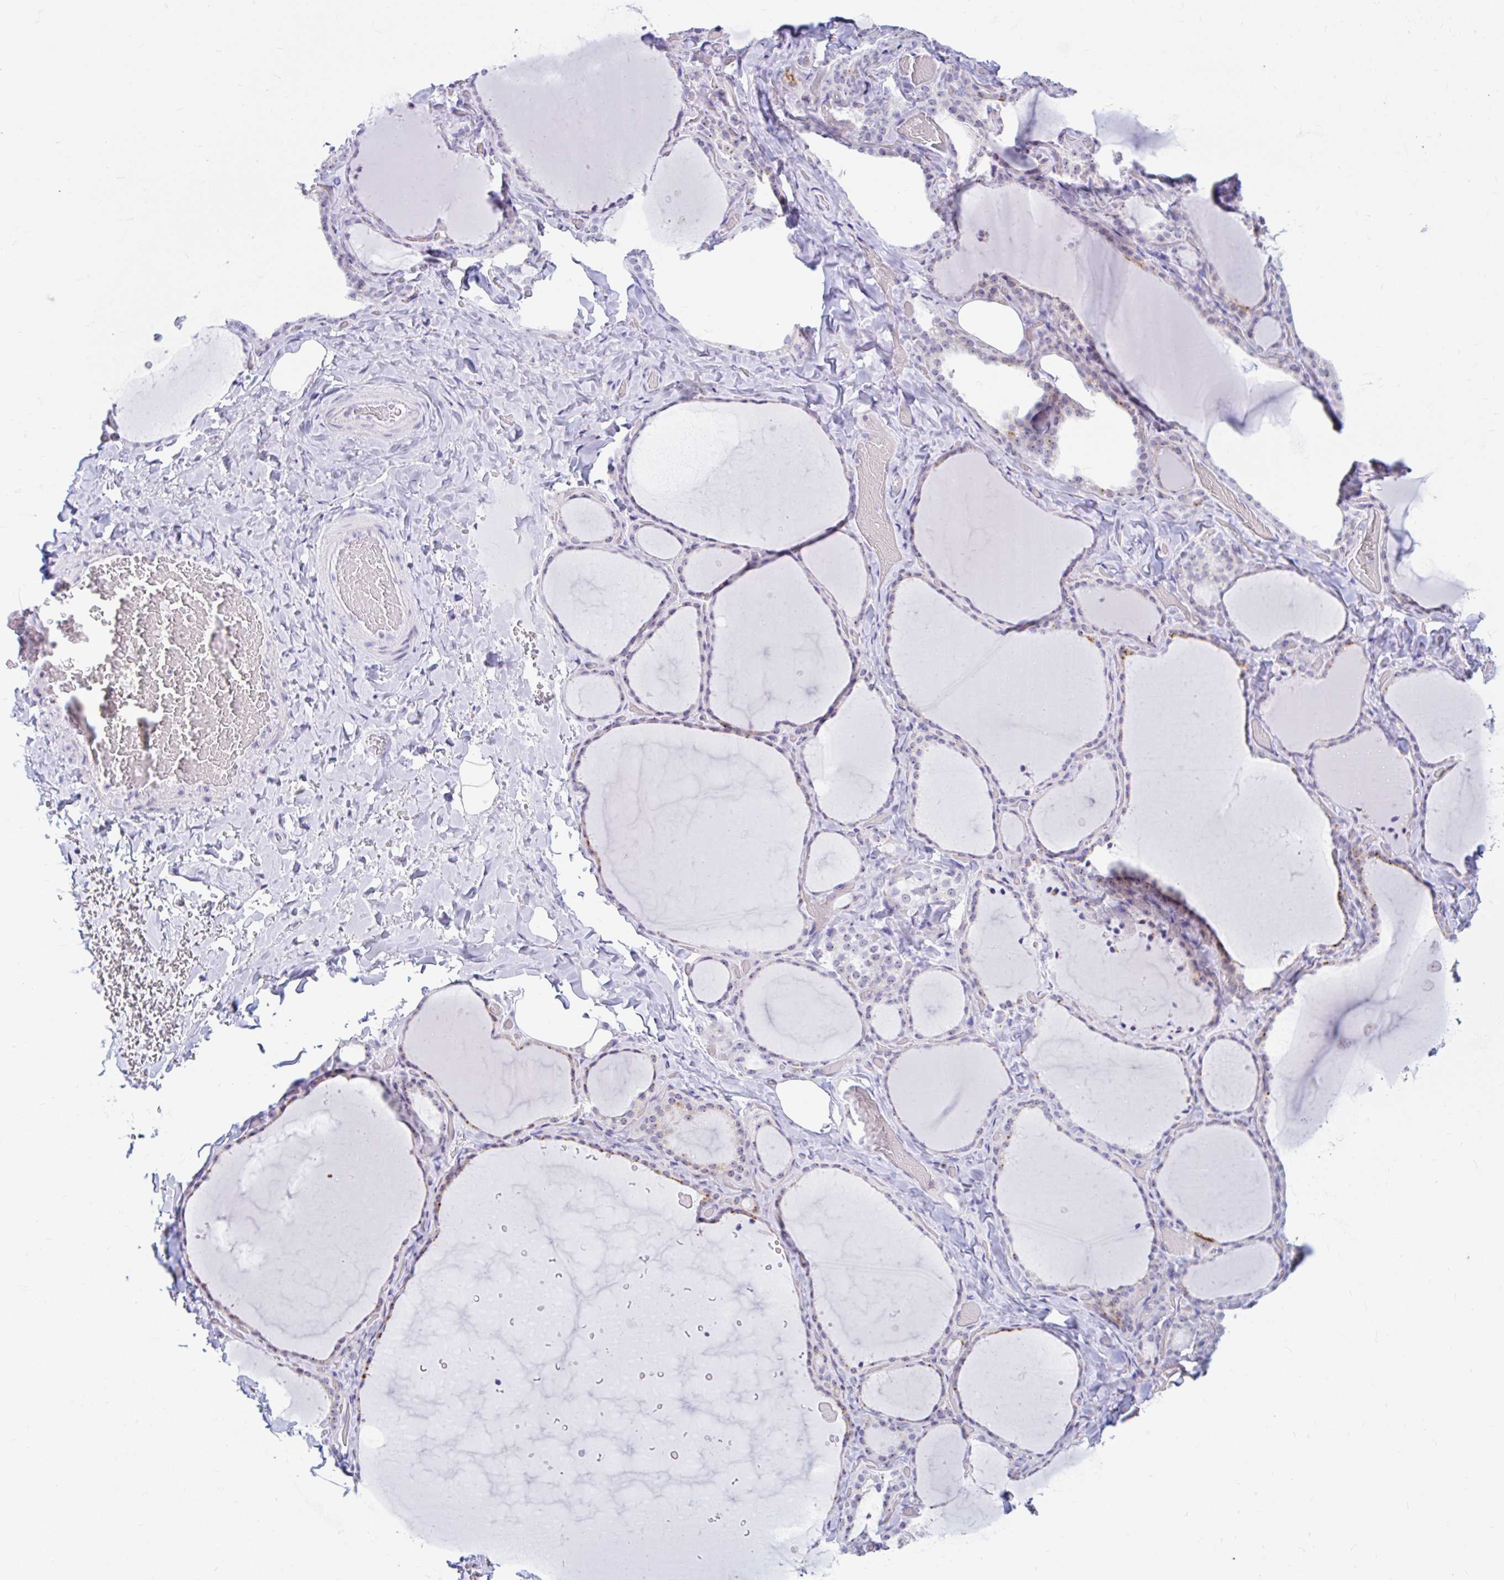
{"staining": {"intensity": "moderate", "quantity": "<25%", "location": "cytoplasmic/membranous,nuclear"}, "tissue": "thyroid gland", "cell_type": "Glandular cells", "image_type": "normal", "snomed": [{"axis": "morphology", "description": "Normal tissue, NOS"}, {"axis": "topography", "description": "Thyroid gland"}], "caption": "Glandular cells reveal low levels of moderate cytoplasmic/membranous,nuclear positivity in approximately <25% of cells in normal human thyroid gland.", "gene": "FTSJ3", "patient": {"sex": "female", "age": 22}}